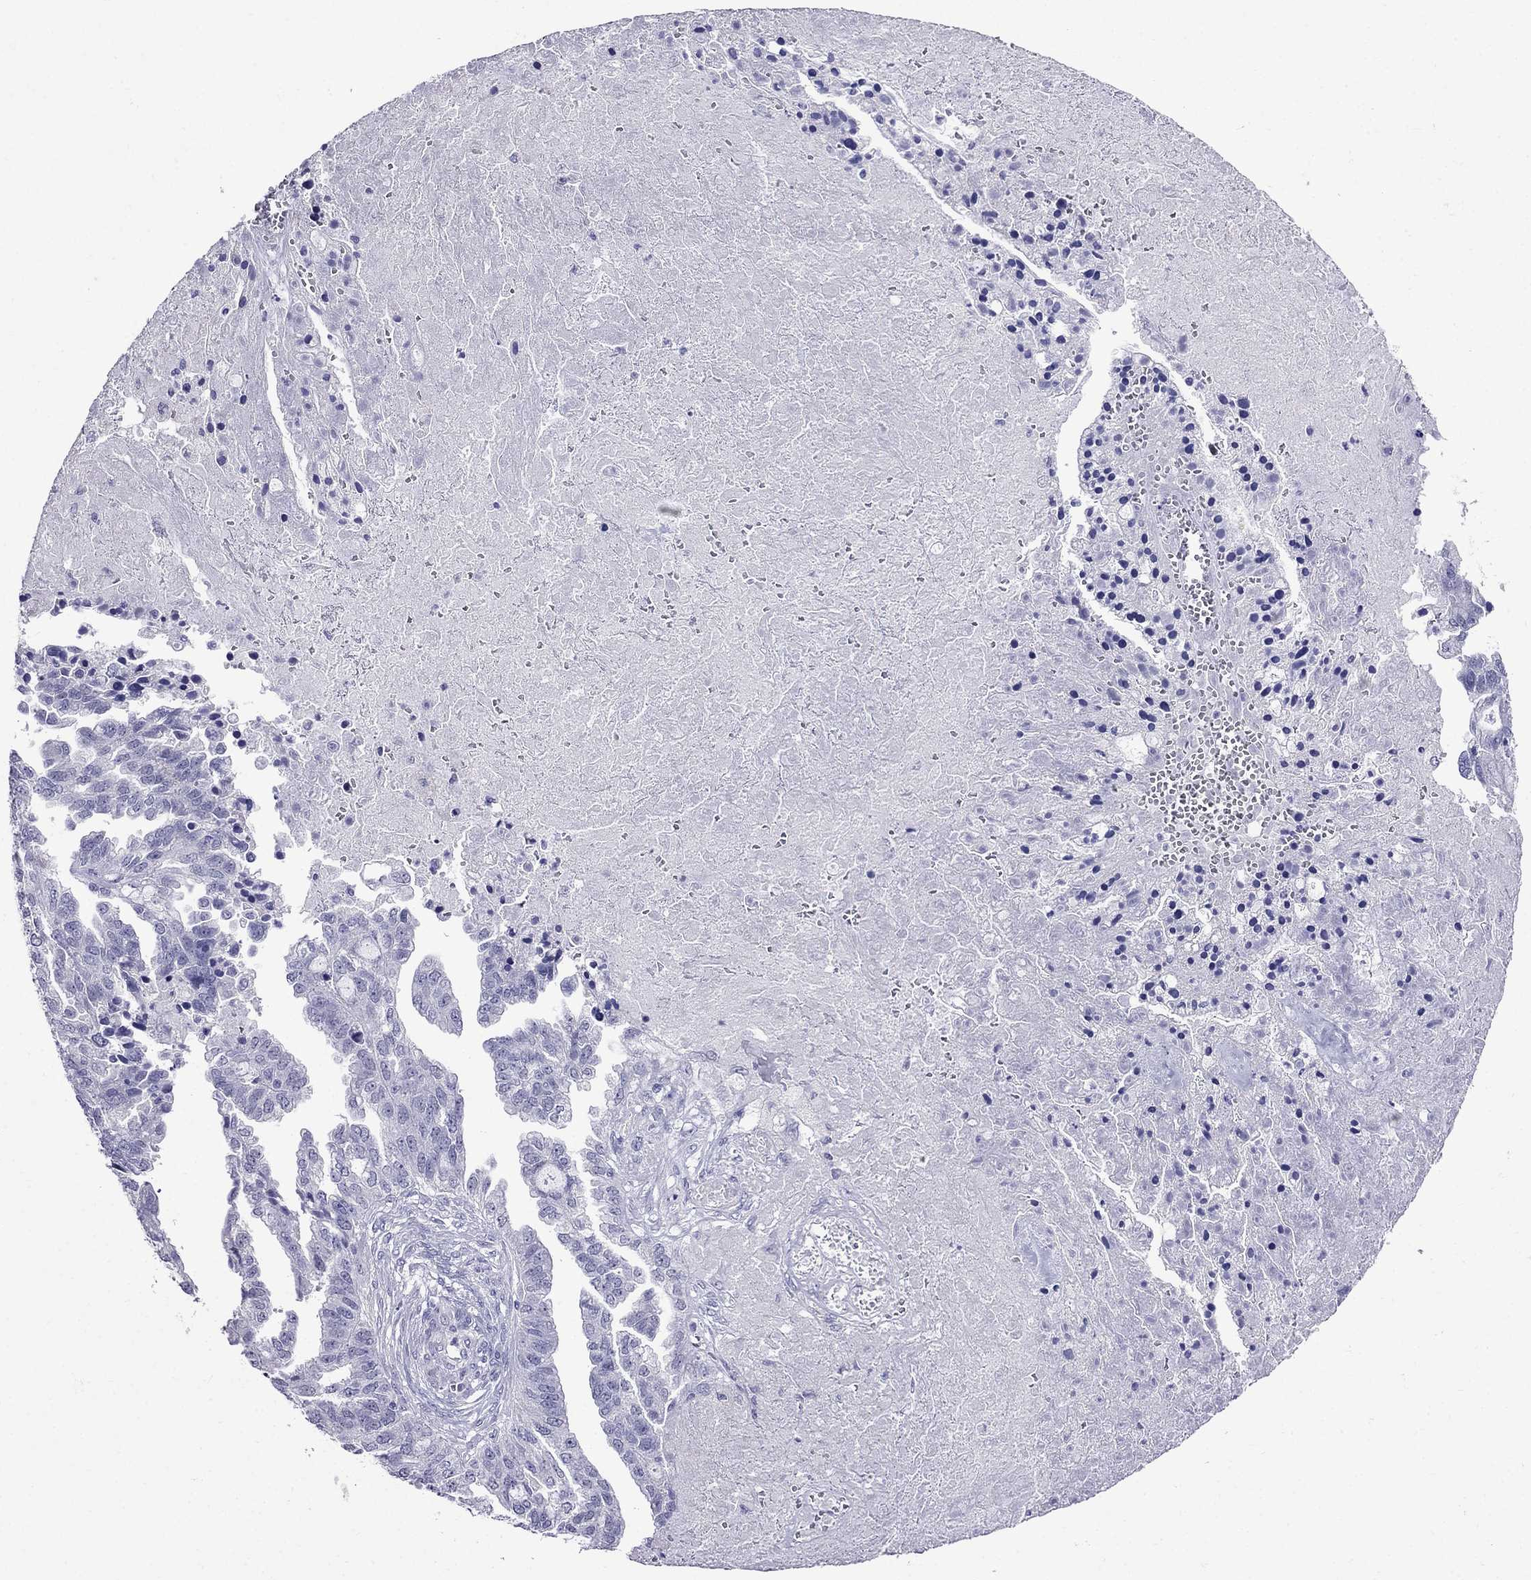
{"staining": {"intensity": "negative", "quantity": "none", "location": "none"}, "tissue": "ovarian cancer", "cell_type": "Tumor cells", "image_type": "cancer", "snomed": [{"axis": "morphology", "description": "Cystadenocarcinoma, serous, NOS"}, {"axis": "topography", "description": "Ovary"}], "caption": "An image of human ovarian cancer (serous cystadenocarcinoma) is negative for staining in tumor cells.", "gene": "MGP", "patient": {"sex": "female", "age": 51}}